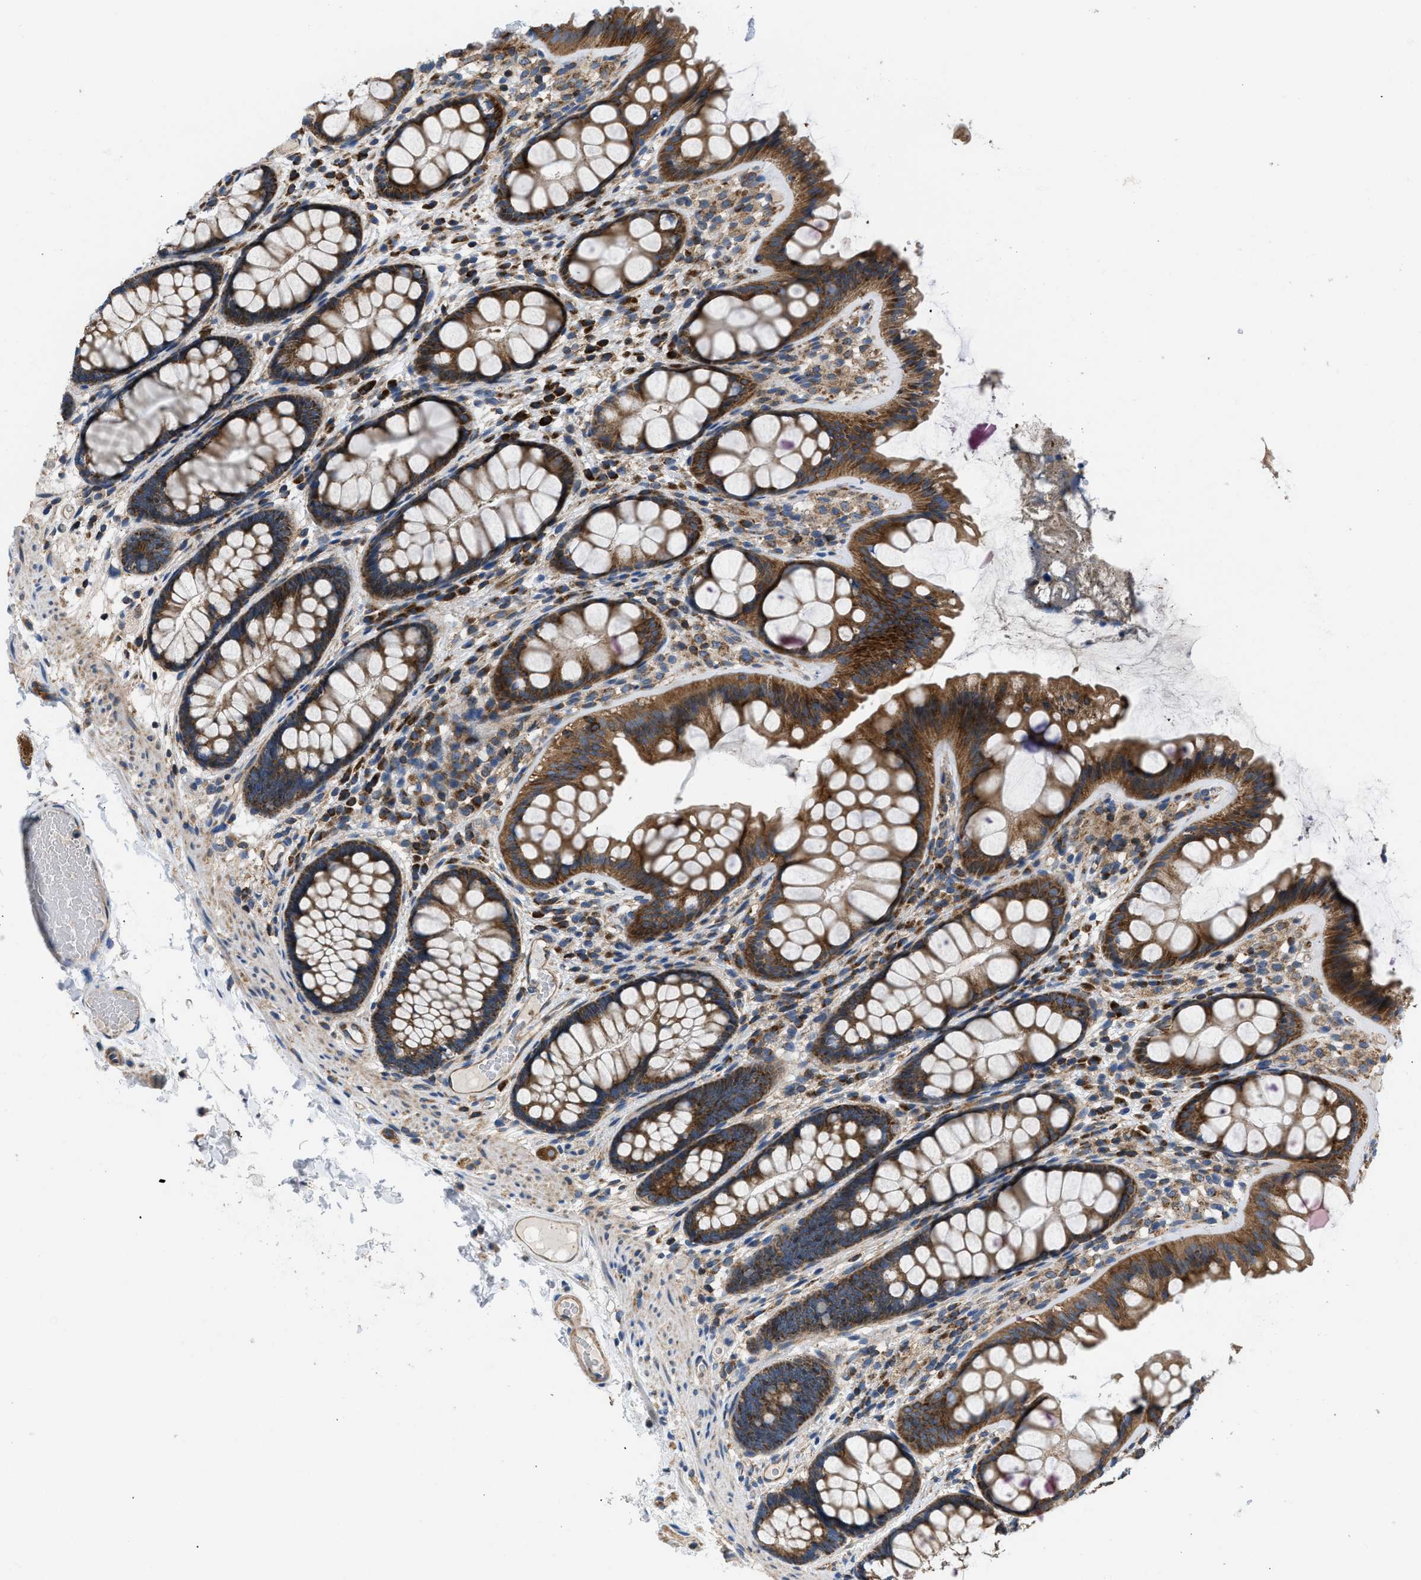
{"staining": {"intensity": "moderate", "quantity": ">75%", "location": "cytoplasmic/membranous"}, "tissue": "colon", "cell_type": "Endothelial cells", "image_type": "normal", "snomed": [{"axis": "morphology", "description": "Normal tissue, NOS"}, {"axis": "topography", "description": "Colon"}], "caption": "This is a photomicrograph of IHC staining of normal colon, which shows moderate staining in the cytoplasmic/membranous of endothelial cells.", "gene": "OPTN", "patient": {"sex": "female", "age": 56}}